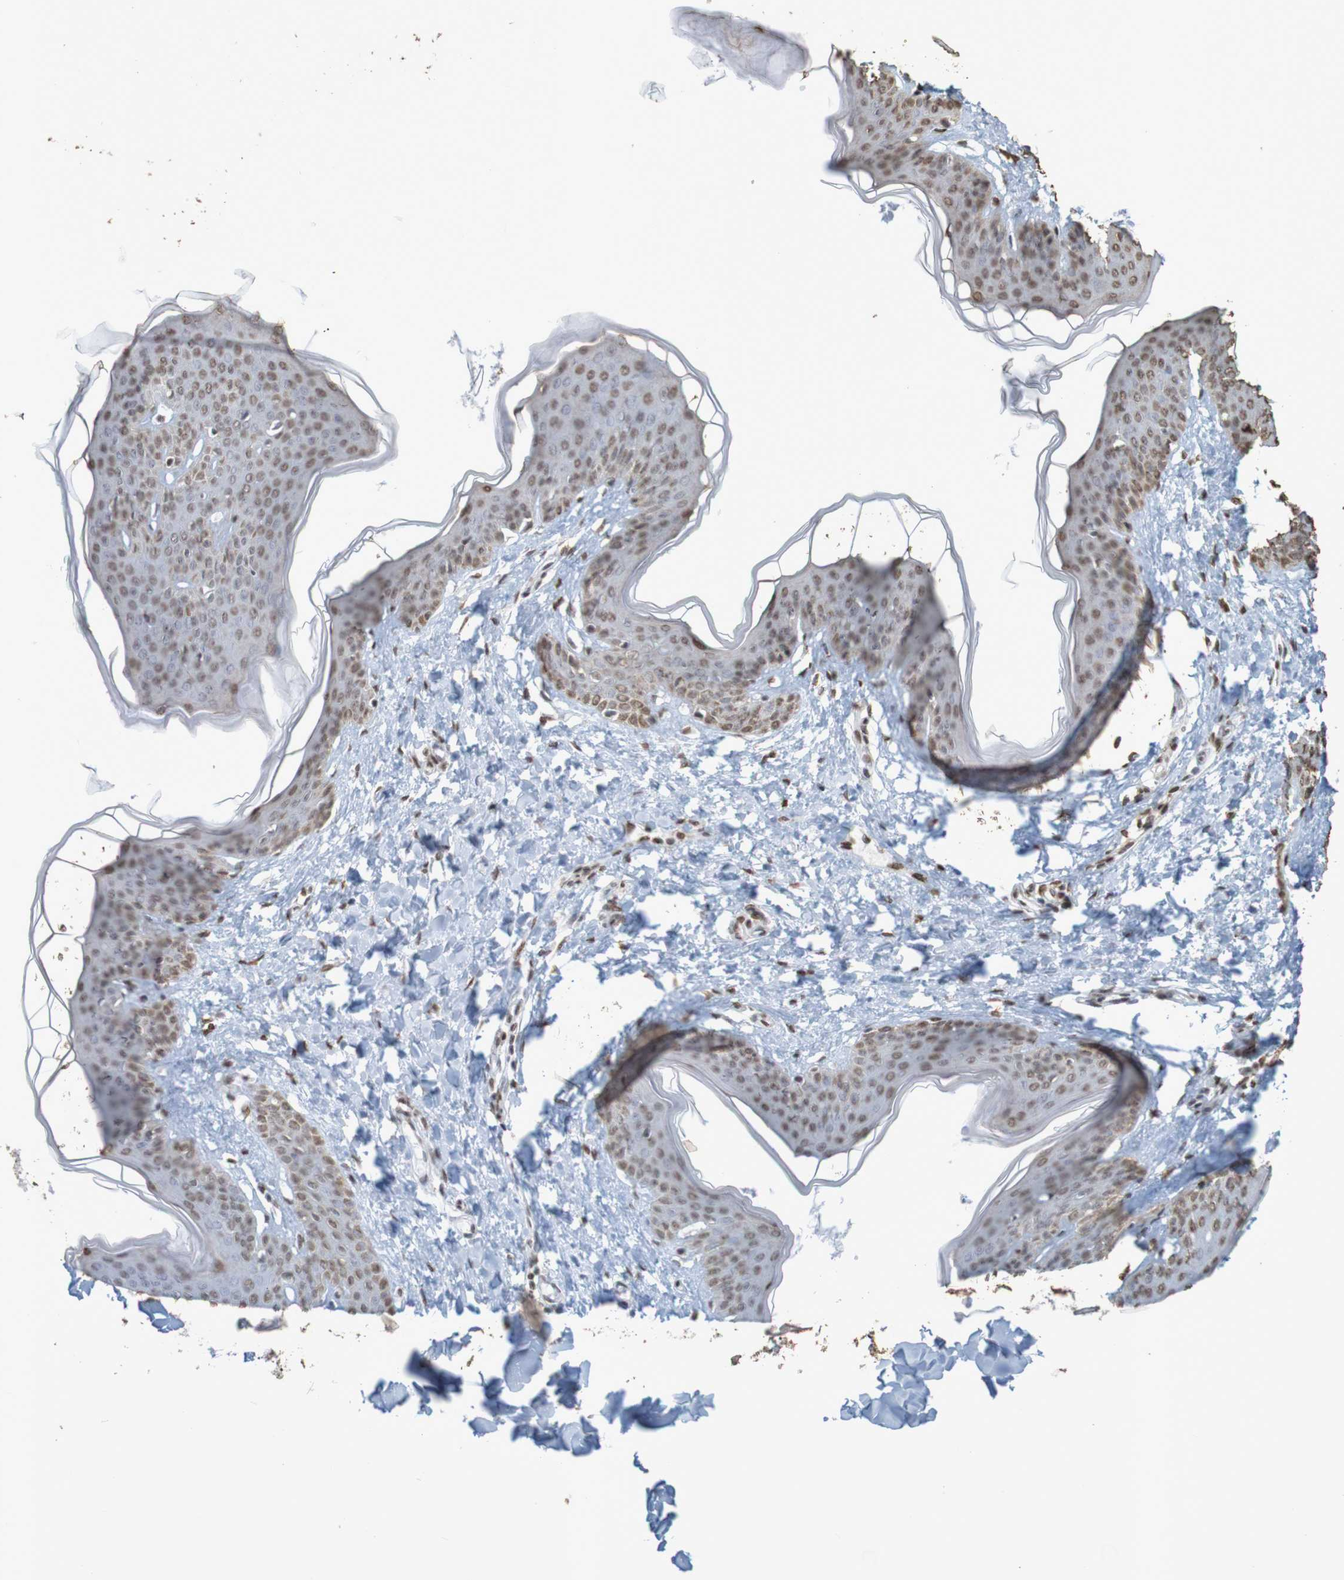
{"staining": {"intensity": "moderate", "quantity": "25%-75%", "location": "nuclear"}, "tissue": "skin", "cell_type": "Fibroblasts", "image_type": "normal", "snomed": [{"axis": "morphology", "description": "Normal tissue, NOS"}, {"axis": "topography", "description": "Skin"}], "caption": "Skin was stained to show a protein in brown. There is medium levels of moderate nuclear expression in about 25%-75% of fibroblasts. Using DAB (brown) and hematoxylin (blue) stains, captured at high magnification using brightfield microscopy.", "gene": "GFI1", "patient": {"sex": "female", "age": 17}}